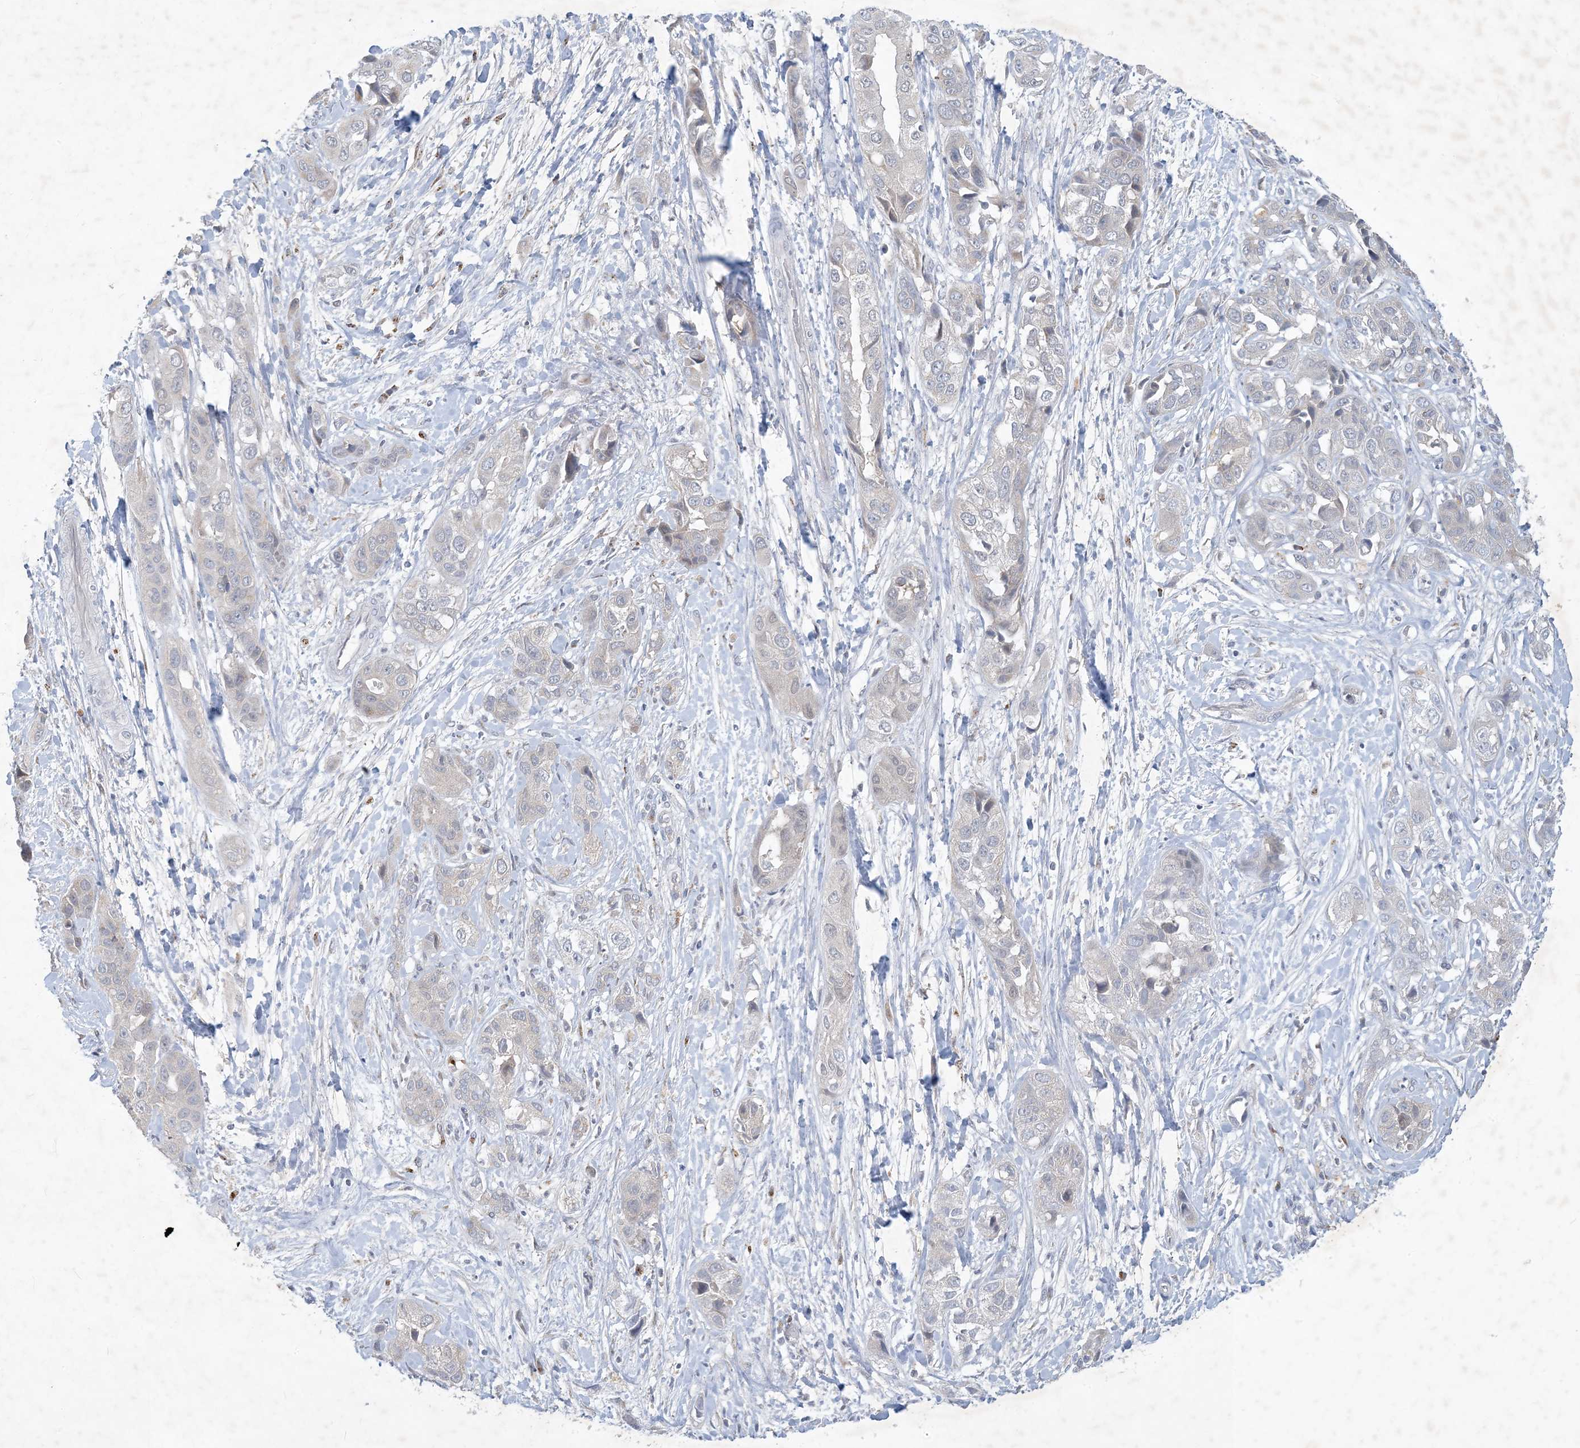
{"staining": {"intensity": "negative", "quantity": "none", "location": "none"}, "tissue": "liver cancer", "cell_type": "Tumor cells", "image_type": "cancer", "snomed": [{"axis": "morphology", "description": "Cholangiocarcinoma"}, {"axis": "topography", "description": "Liver"}], "caption": "Cholangiocarcinoma (liver) was stained to show a protein in brown. There is no significant expression in tumor cells. (Stains: DAB (3,3'-diaminobenzidine) immunohistochemistry with hematoxylin counter stain, Microscopy: brightfield microscopy at high magnification).", "gene": "CCDC14", "patient": {"sex": "female", "age": 52}}